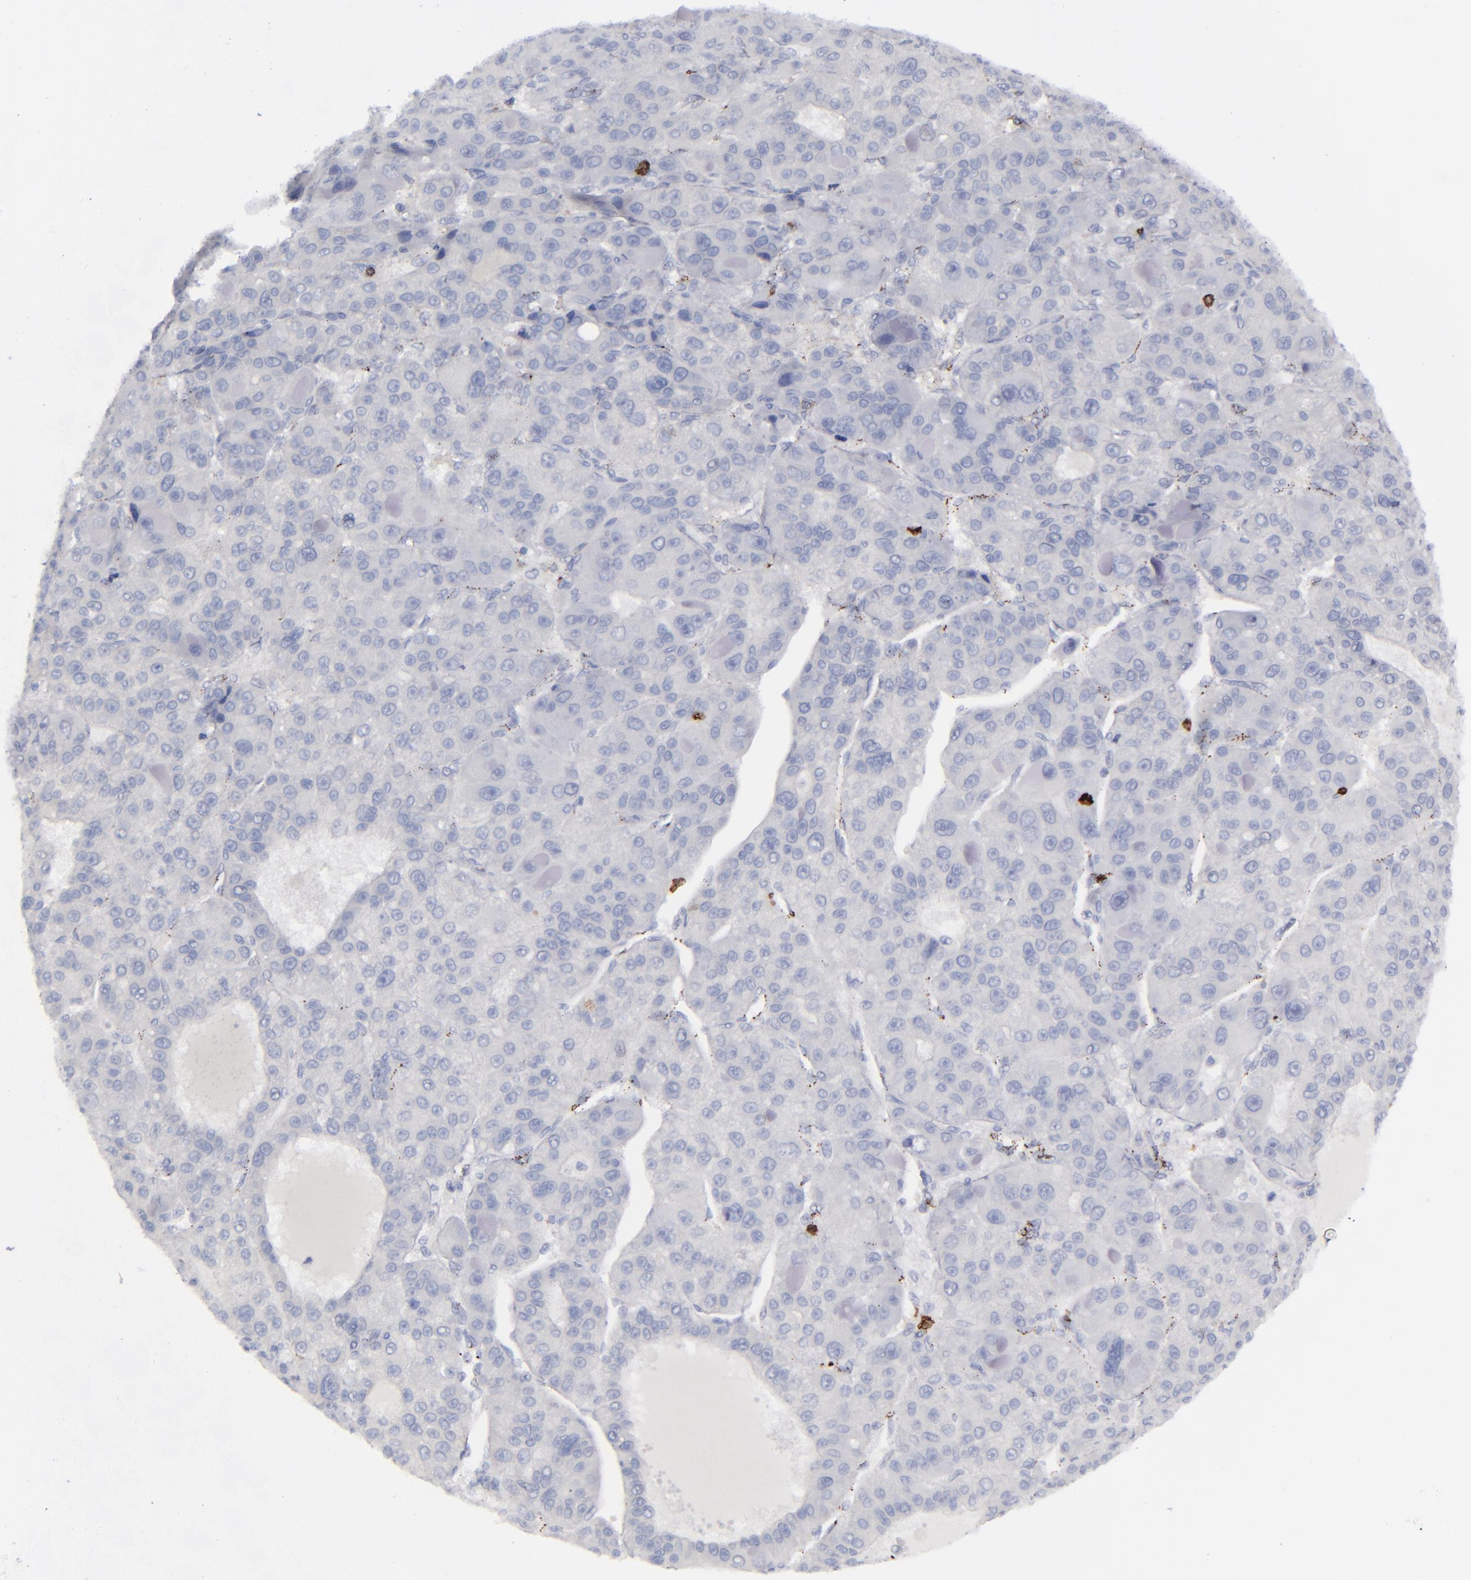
{"staining": {"intensity": "negative", "quantity": "none", "location": "none"}, "tissue": "liver cancer", "cell_type": "Tumor cells", "image_type": "cancer", "snomed": [{"axis": "morphology", "description": "Carcinoma, Hepatocellular, NOS"}, {"axis": "topography", "description": "Liver"}], "caption": "There is no significant expression in tumor cells of liver cancer (hepatocellular carcinoma).", "gene": "CD27", "patient": {"sex": "male", "age": 76}}